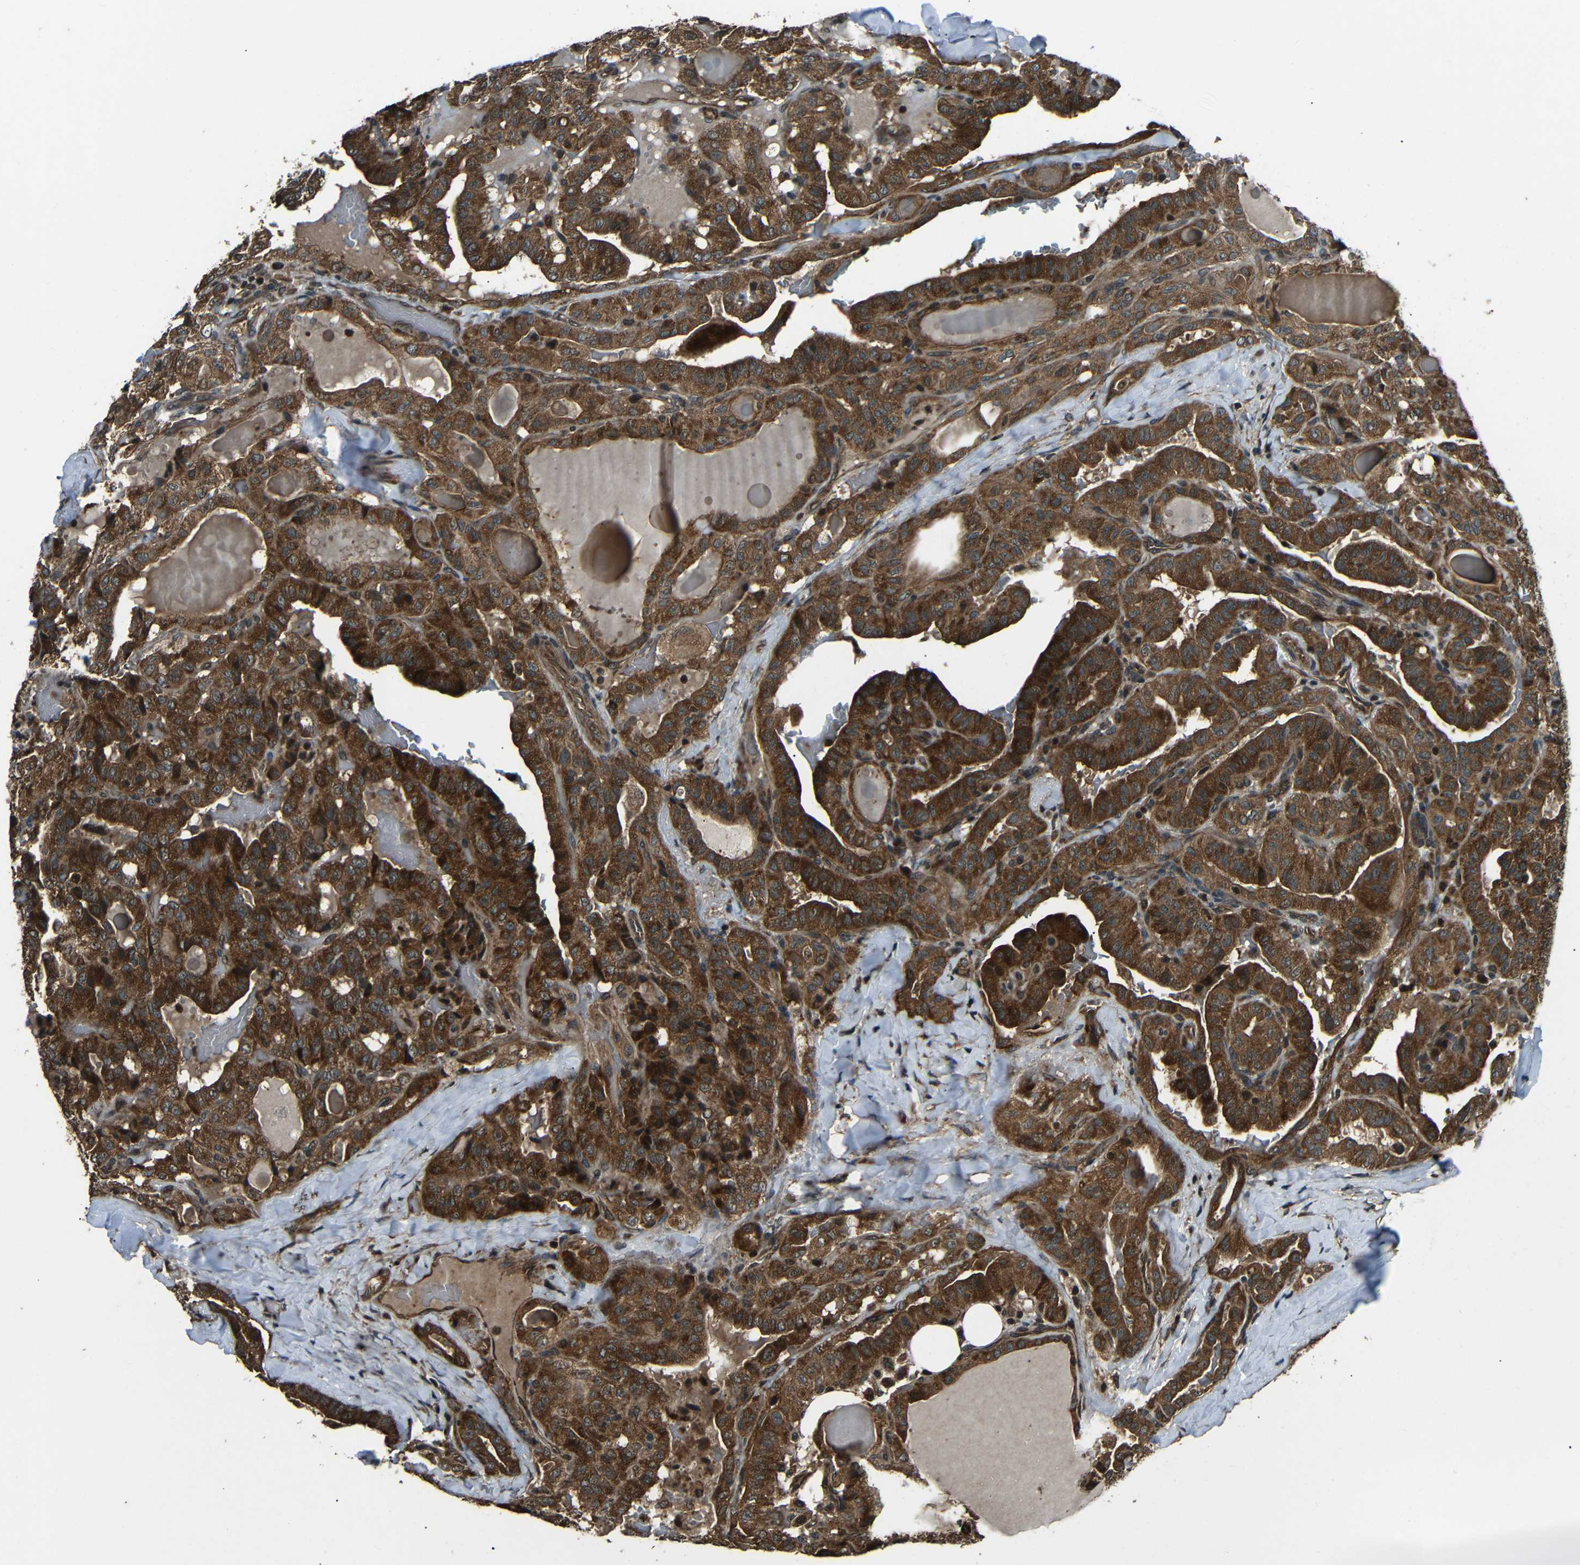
{"staining": {"intensity": "strong", "quantity": ">75%", "location": "cytoplasmic/membranous"}, "tissue": "thyroid cancer", "cell_type": "Tumor cells", "image_type": "cancer", "snomed": [{"axis": "morphology", "description": "Papillary adenocarcinoma, NOS"}, {"axis": "topography", "description": "Thyroid gland"}], "caption": "Tumor cells reveal strong cytoplasmic/membranous positivity in about >75% of cells in papillary adenocarcinoma (thyroid). The protein is shown in brown color, while the nuclei are stained blue.", "gene": "PLK2", "patient": {"sex": "male", "age": 77}}